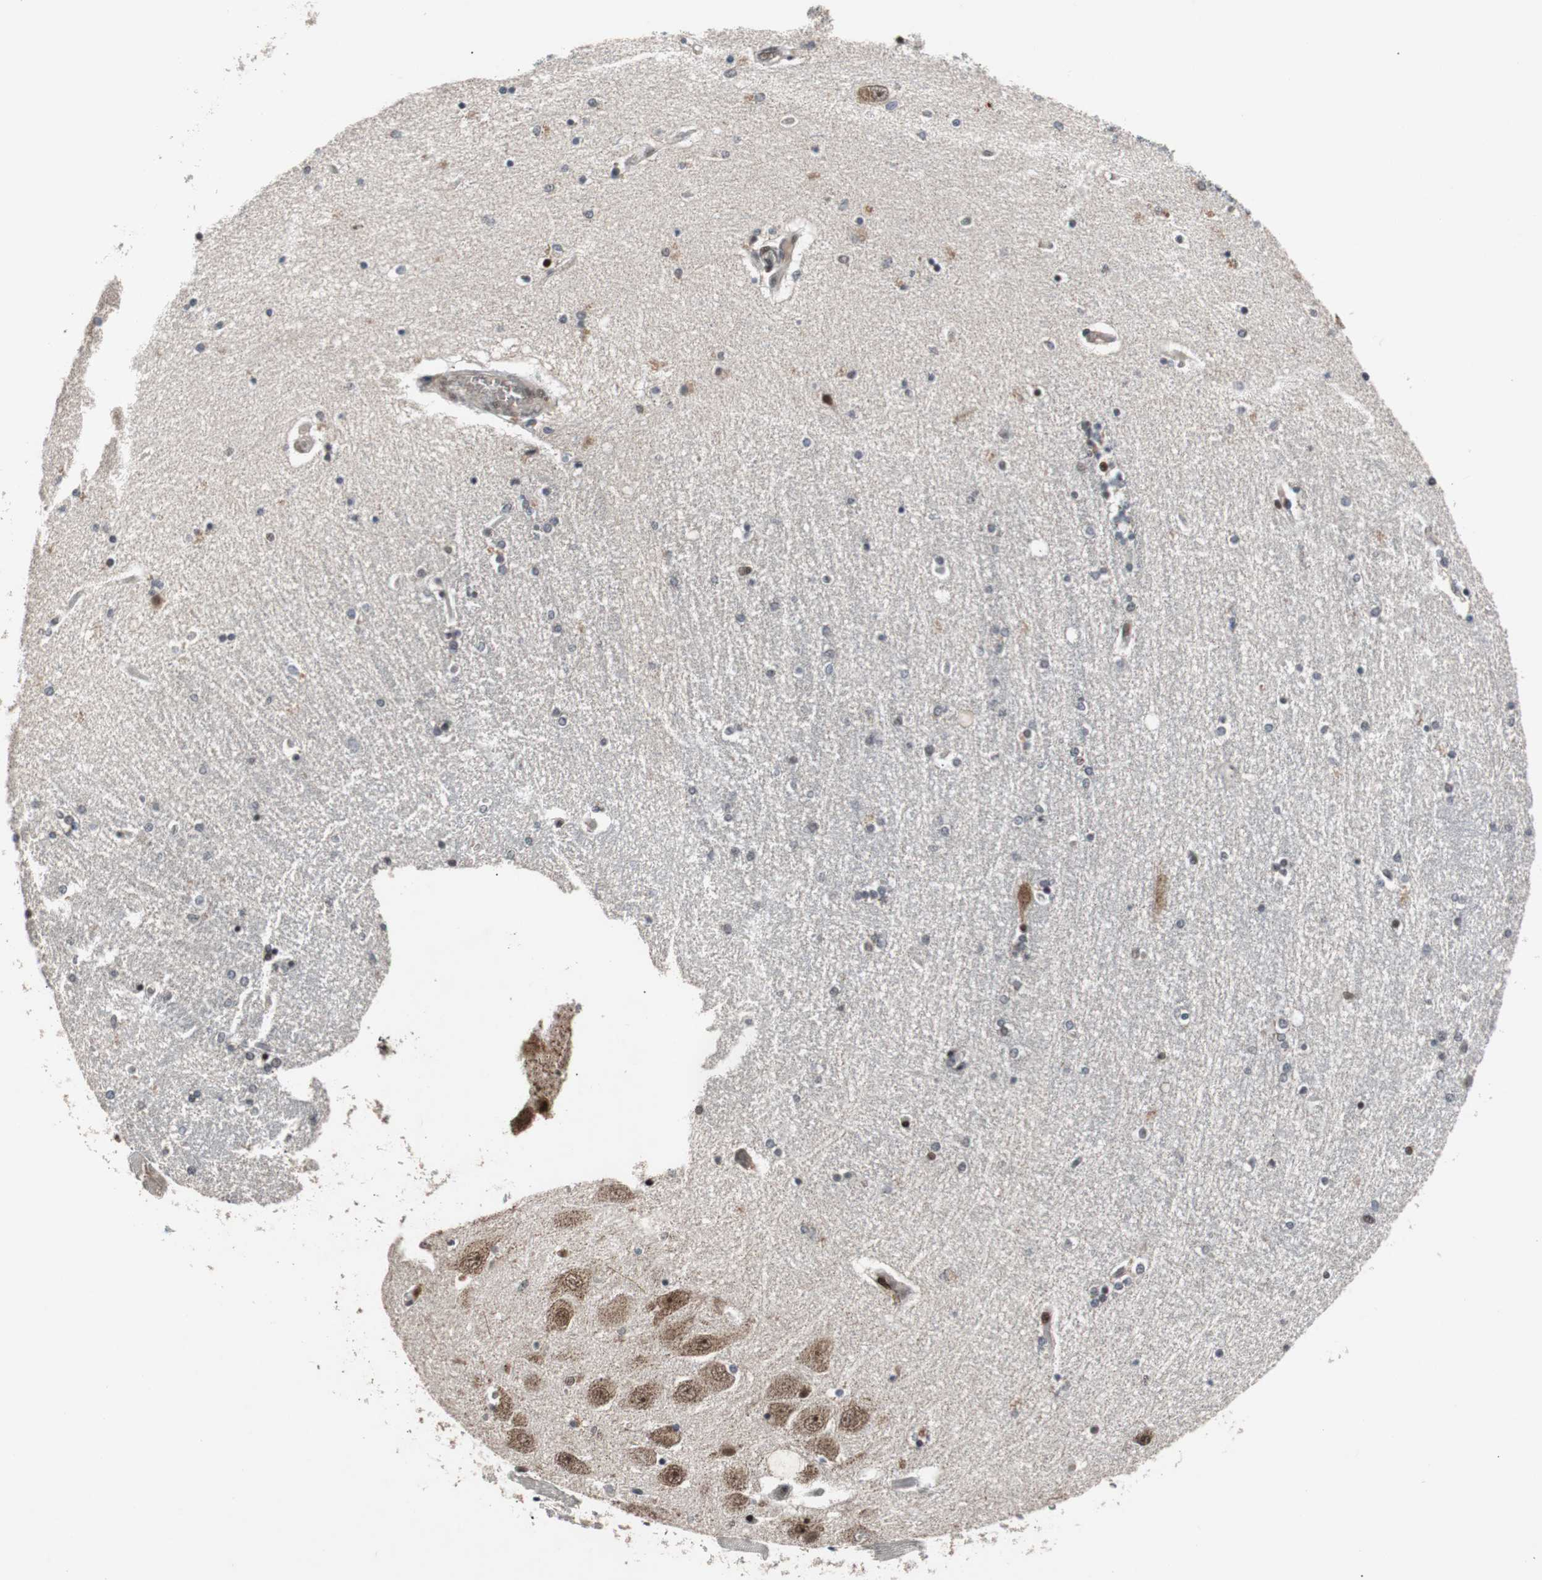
{"staining": {"intensity": "moderate", "quantity": "<25%", "location": "nuclear"}, "tissue": "hippocampus", "cell_type": "Glial cells", "image_type": "normal", "snomed": [{"axis": "morphology", "description": "Normal tissue, NOS"}, {"axis": "topography", "description": "Hippocampus"}], "caption": "Hippocampus stained with immunohistochemistry (IHC) exhibits moderate nuclear expression in about <25% of glial cells. Using DAB (brown) and hematoxylin (blue) stains, captured at high magnification using brightfield microscopy.", "gene": "NBL1", "patient": {"sex": "female", "age": 54}}